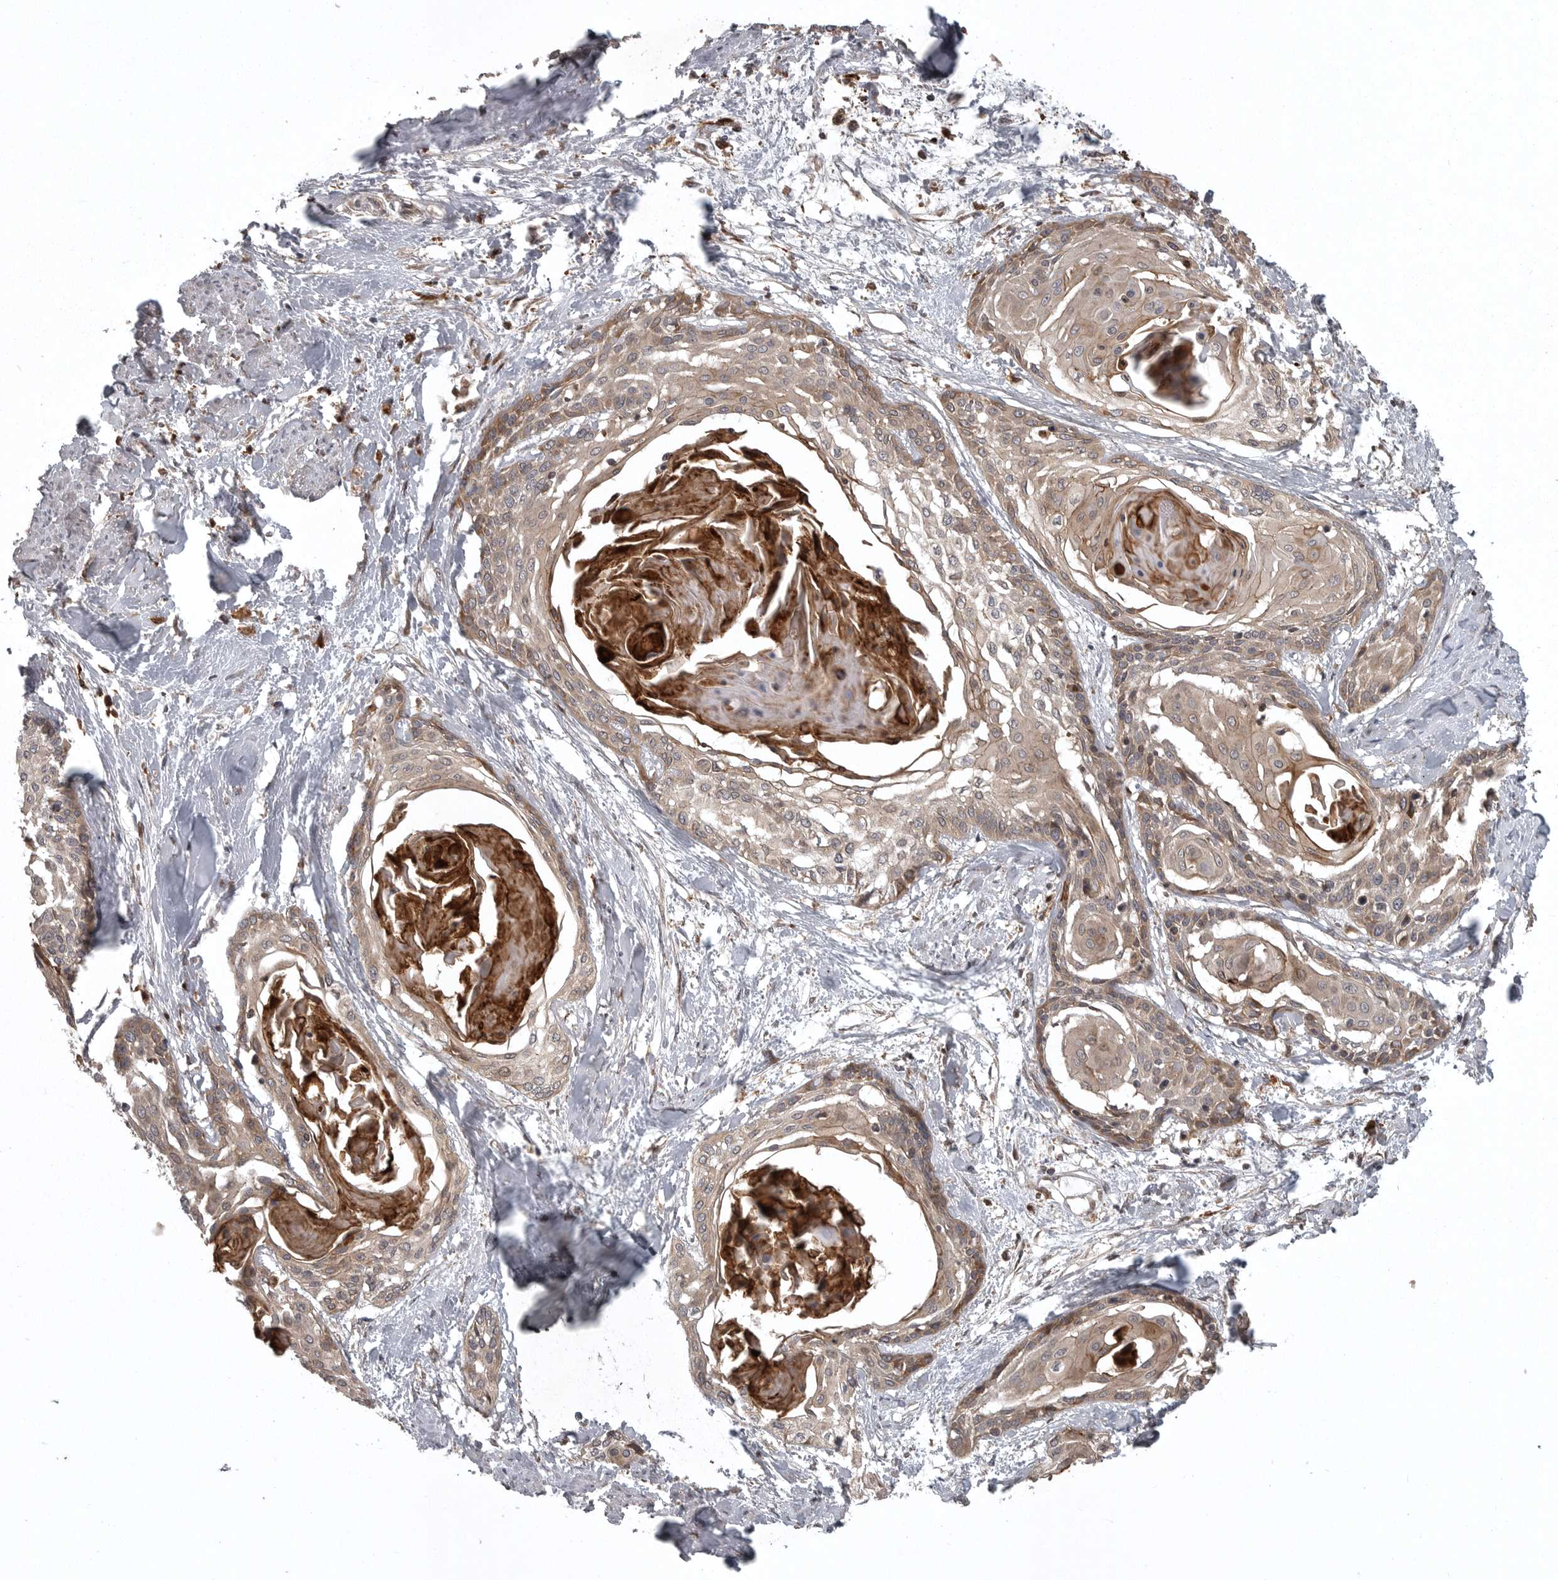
{"staining": {"intensity": "weak", "quantity": ">75%", "location": "cytoplasmic/membranous"}, "tissue": "cervical cancer", "cell_type": "Tumor cells", "image_type": "cancer", "snomed": [{"axis": "morphology", "description": "Squamous cell carcinoma, NOS"}, {"axis": "topography", "description": "Cervix"}], "caption": "Tumor cells demonstrate weak cytoplasmic/membranous staining in approximately >75% of cells in squamous cell carcinoma (cervical). (Stains: DAB (3,3'-diaminobenzidine) in brown, nuclei in blue, Microscopy: brightfield microscopy at high magnification).", "gene": "GPR31", "patient": {"sex": "female", "age": 57}}